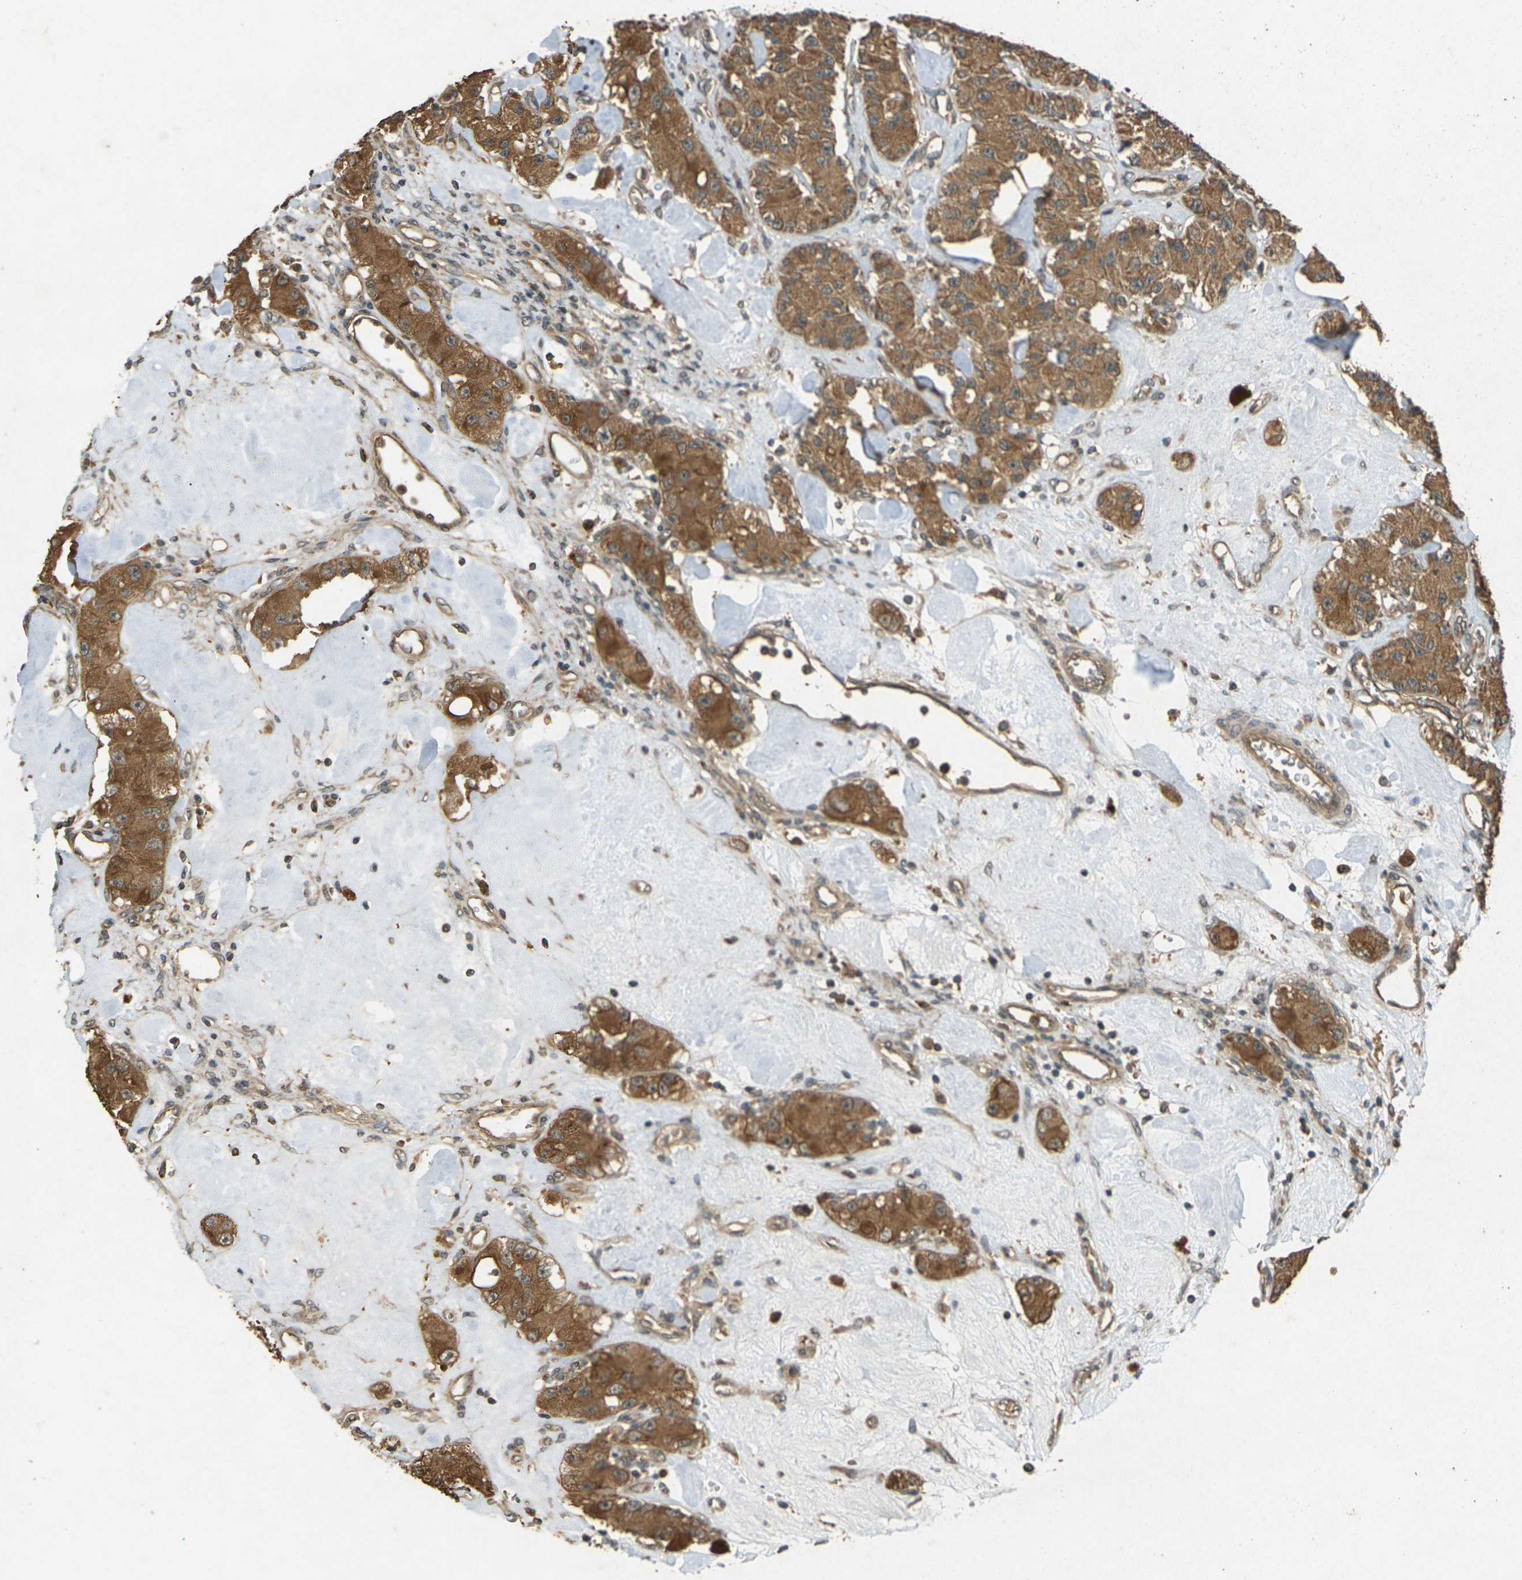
{"staining": {"intensity": "moderate", "quantity": ">75%", "location": "cytoplasmic/membranous"}, "tissue": "carcinoid", "cell_type": "Tumor cells", "image_type": "cancer", "snomed": [{"axis": "morphology", "description": "Carcinoid, malignant, NOS"}, {"axis": "topography", "description": "Pancreas"}], "caption": "The photomicrograph displays staining of carcinoid, revealing moderate cytoplasmic/membranous protein positivity (brown color) within tumor cells. The protein is stained brown, and the nuclei are stained in blue (DAB (3,3'-diaminobenzidine) IHC with brightfield microscopy, high magnification).", "gene": "TAP1", "patient": {"sex": "male", "age": 41}}